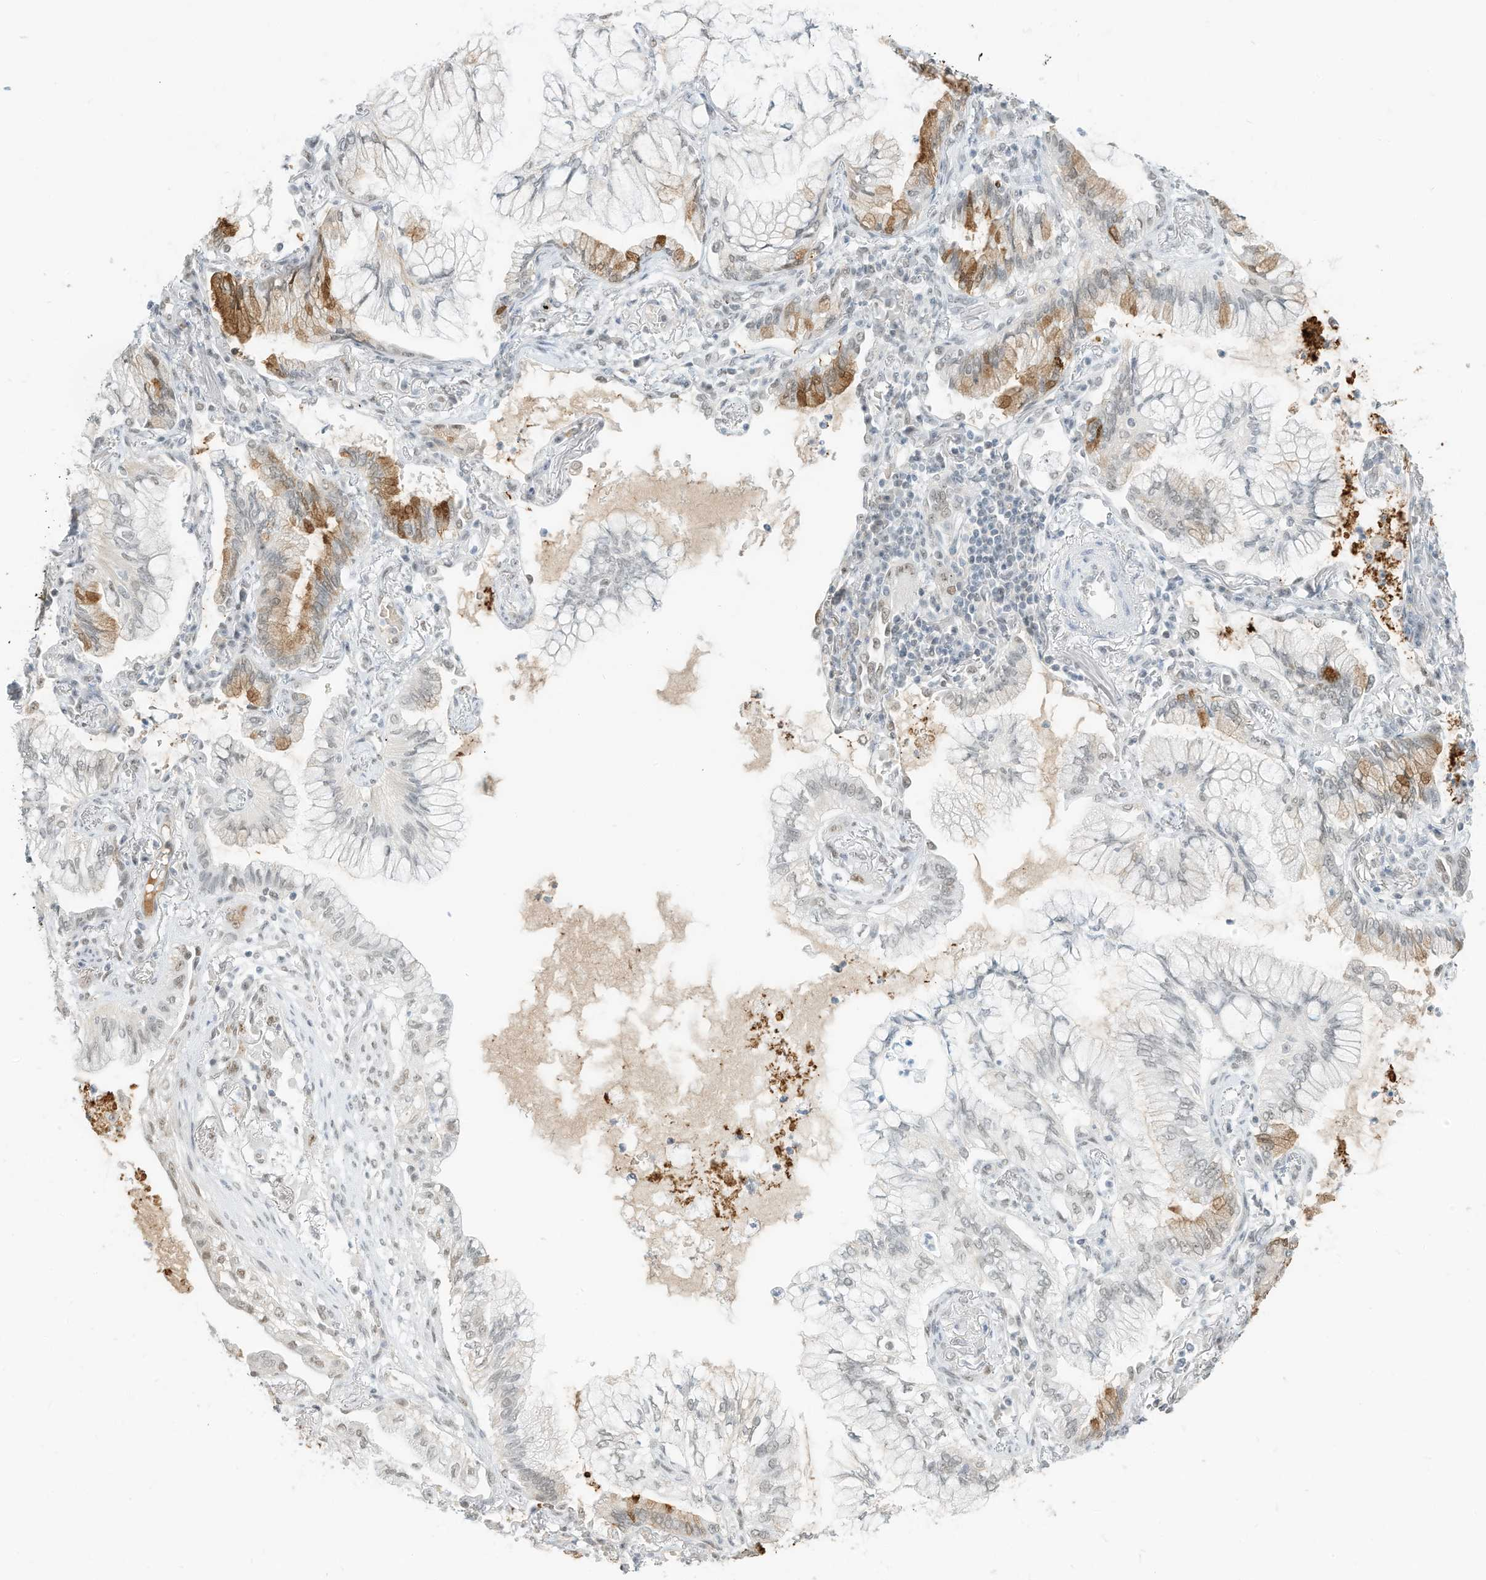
{"staining": {"intensity": "moderate", "quantity": "<25%", "location": "cytoplasmic/membranous"}, "tissue": "lung cancer", "cell_type": "Tumor cells", "image_type": "cancer", "snomed": [{"axis": "morphology", "description": "Adenocarcinoma, NOS"}, {"axis": "topography", "description": "Lung"}], "caption": "The image reveals staining of lung adenocarcinoma, revealing moderate cytoplasmic/membranous protein staining (brown color) within tumor cells.", "gene": "PGC", "patient": {"sex": "female", "age": 70}}